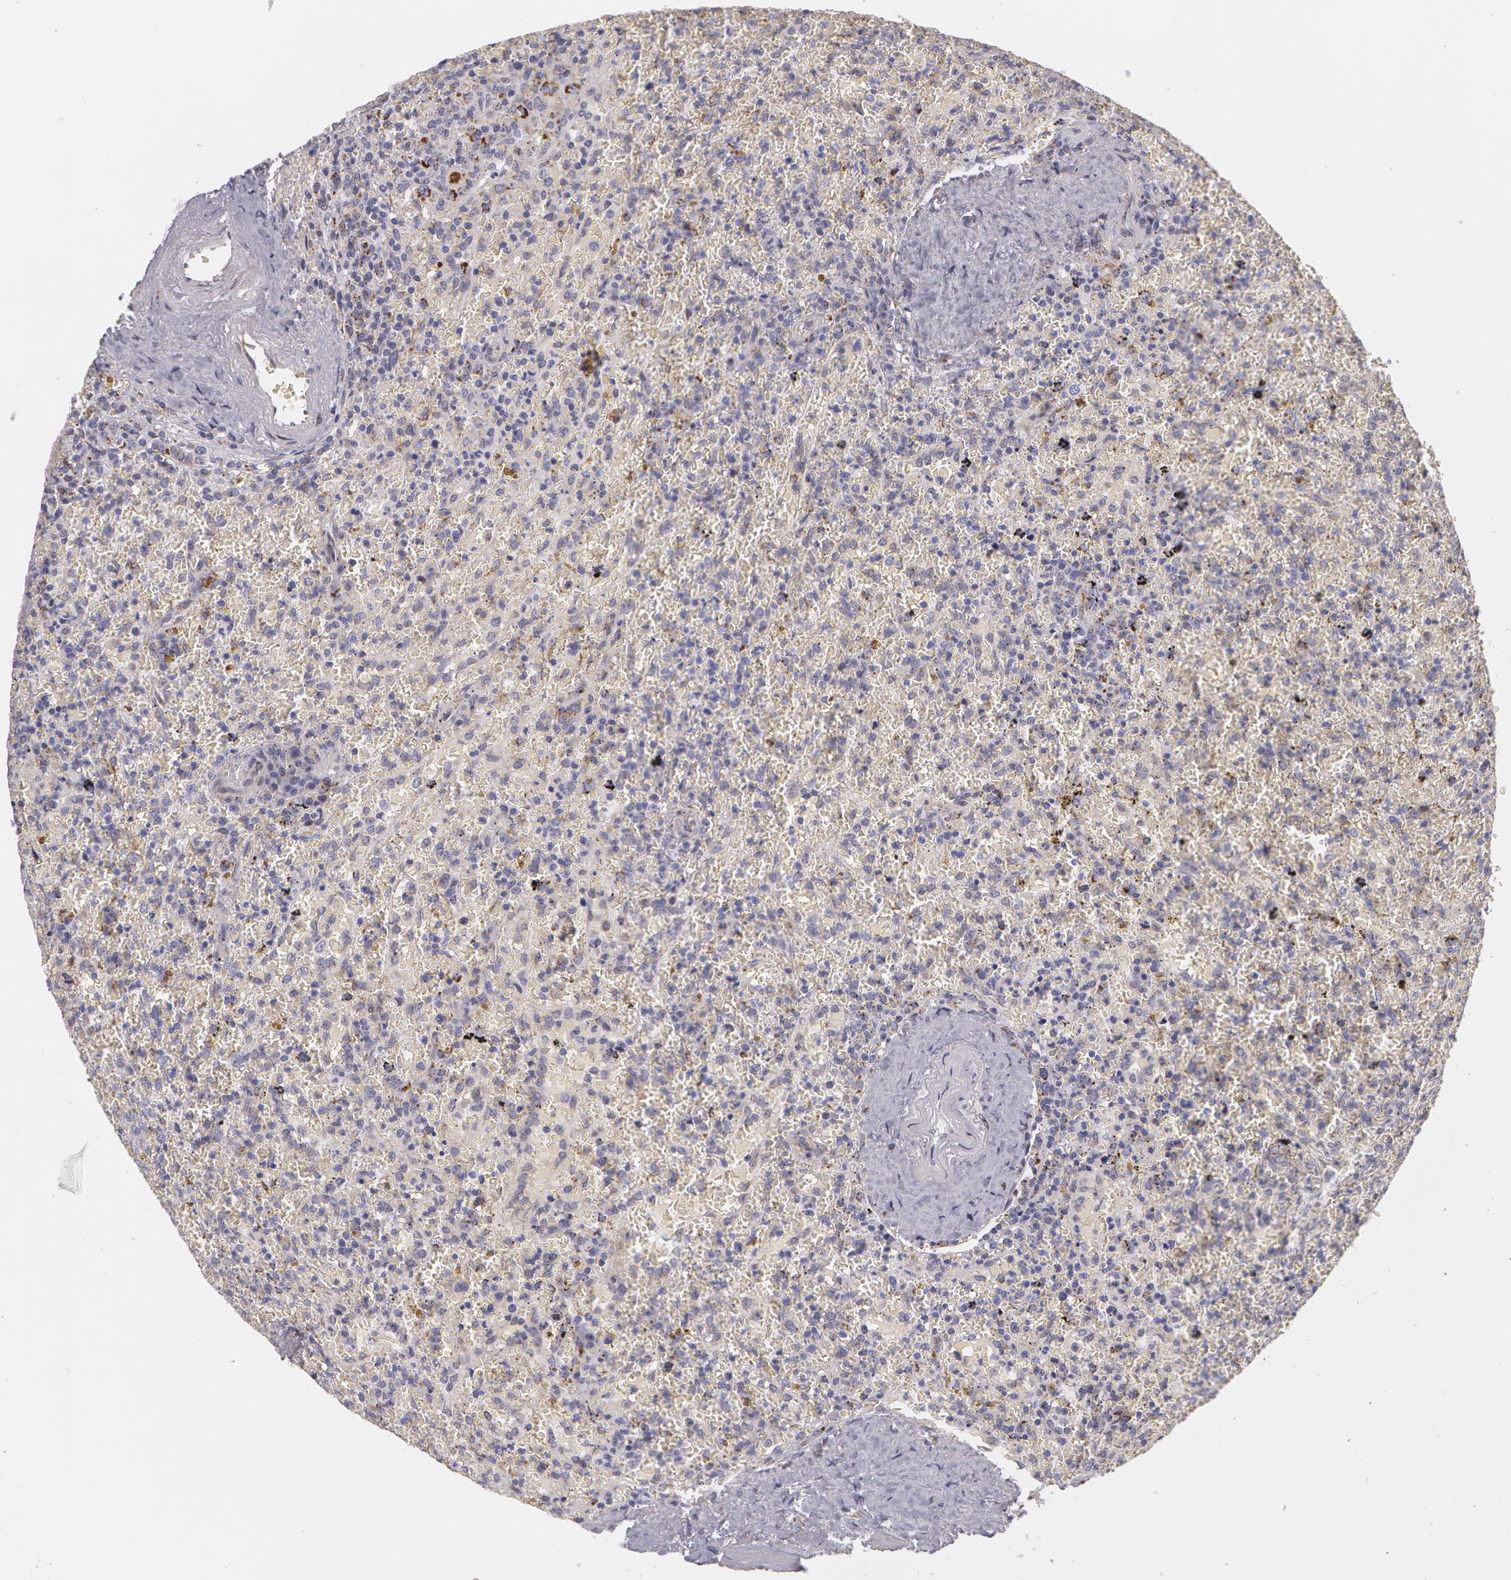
{"staining": {"intensity": "negative", "quantity": "none", "location": "none"}, "tissue": "lymphoma", "cell_type": "Tumor cells", "image_type": "cancer", "snomed": [{"axis": "morphology", "description": "Malignant lymphoma, non-Hodgkin's type, High grade"}, {"axis": "topography", "description": "Spleen"}, {"axis": "topography", "description": "Lymph node"}], "caption": "A histopathology image of malignant lymphoma, non-Hodgkin's type (high-grade) stained for a protein demonstrates no brown staining in tumor cells. (IHC, brightfield microscopy, high magnification).", "gene": "KRT18", "patient": {"sex": "female", "age": 70}}